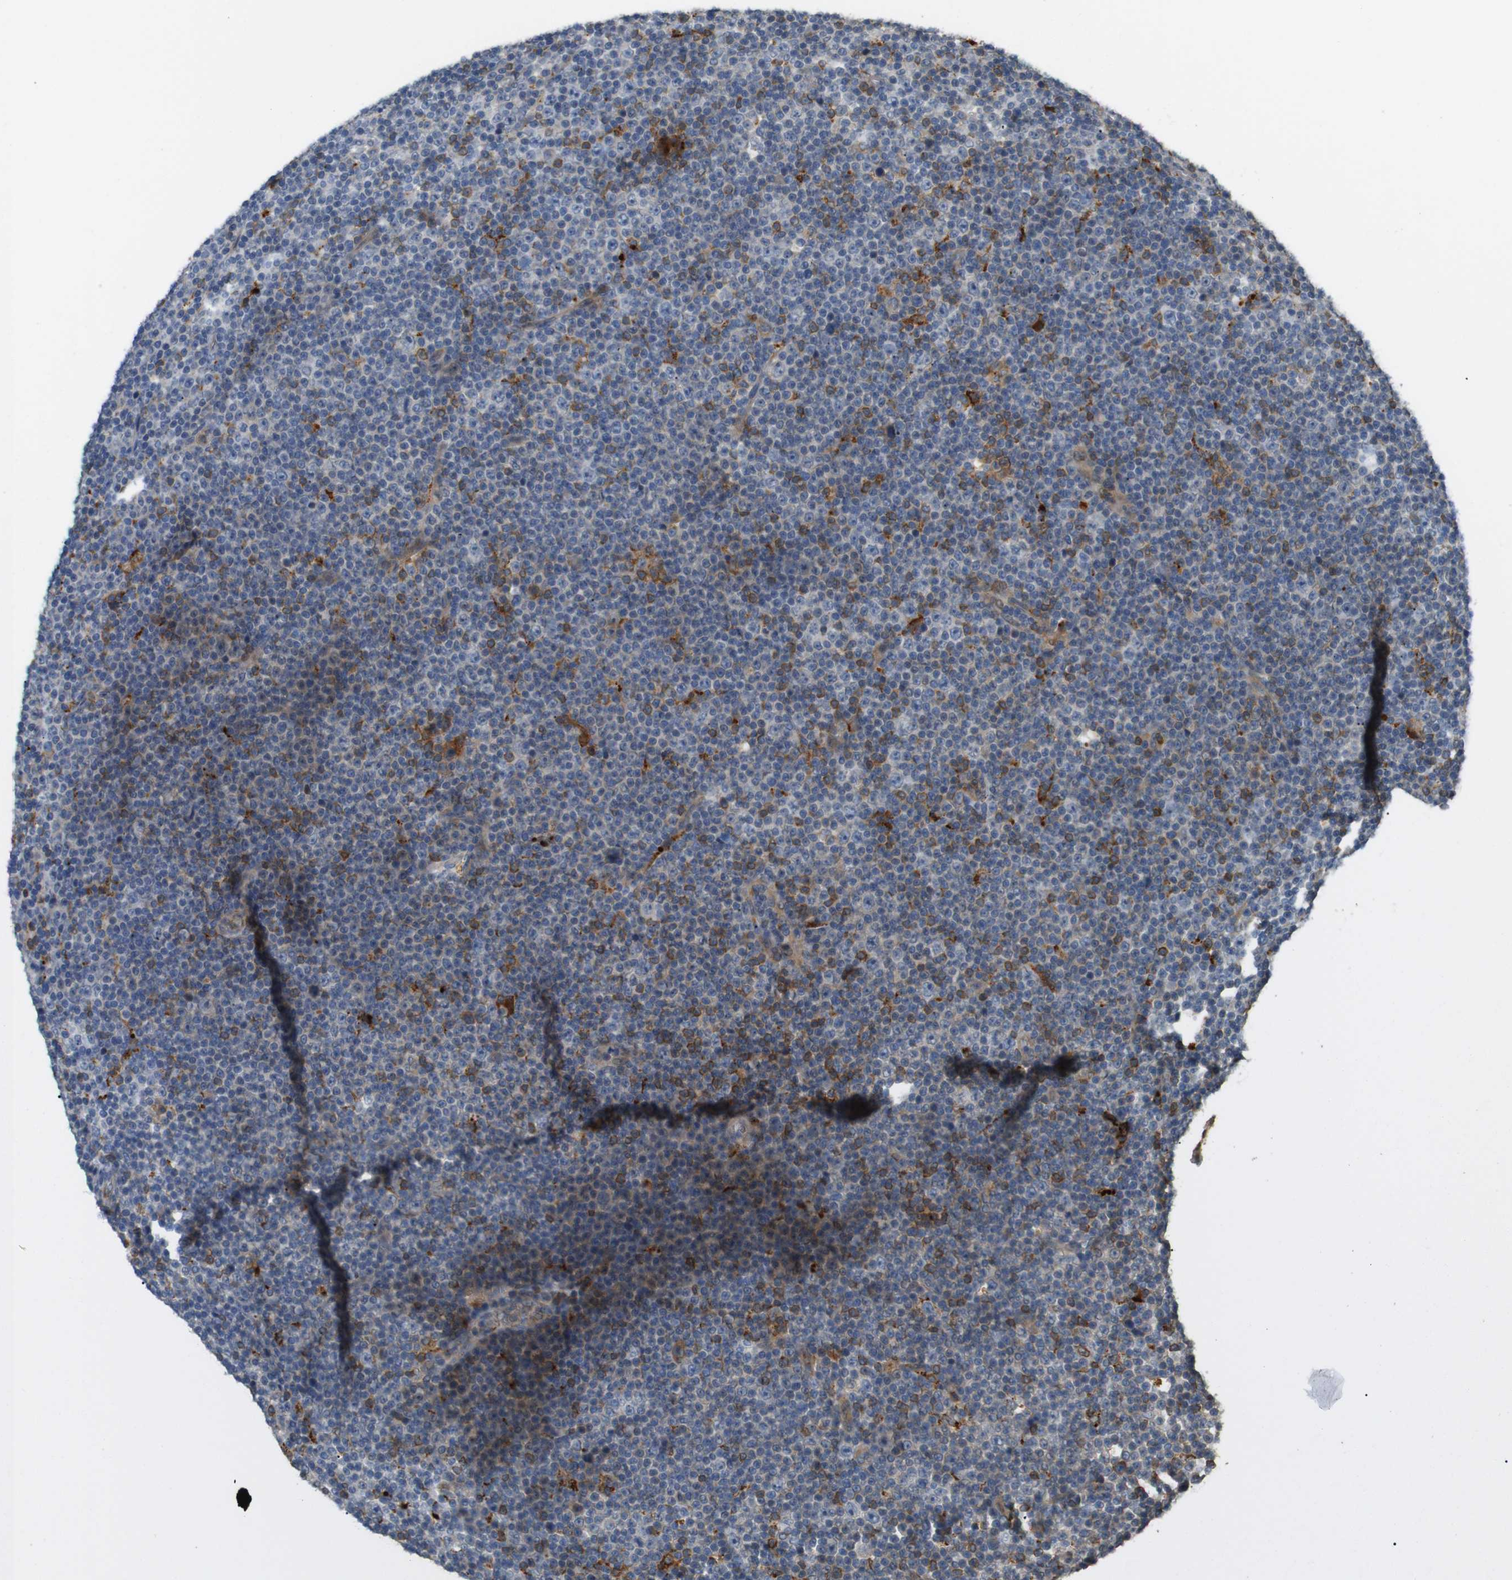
{"staining": {"intensity": "moderate", "quantity": "<25%", "location": "cytoplasmic/membranous"}, "tissue": "lymphoma", "cell_type": "Tumor cells", "image_type": "cancer", "snomed": [{"axis": "morphology", "description": "Malignant lymphoma, non-Hodgkin's type, Low grade"}, {"axis": "topography", "description": "Lymph node"}], "caption": "A low amount of moderate cytoplasmic/membranous staining is seen in approximately <25% of tumor cells in lymphoma tissue.", "gene": "KSR1", "patient": {"sex": "female", "age": 67}}